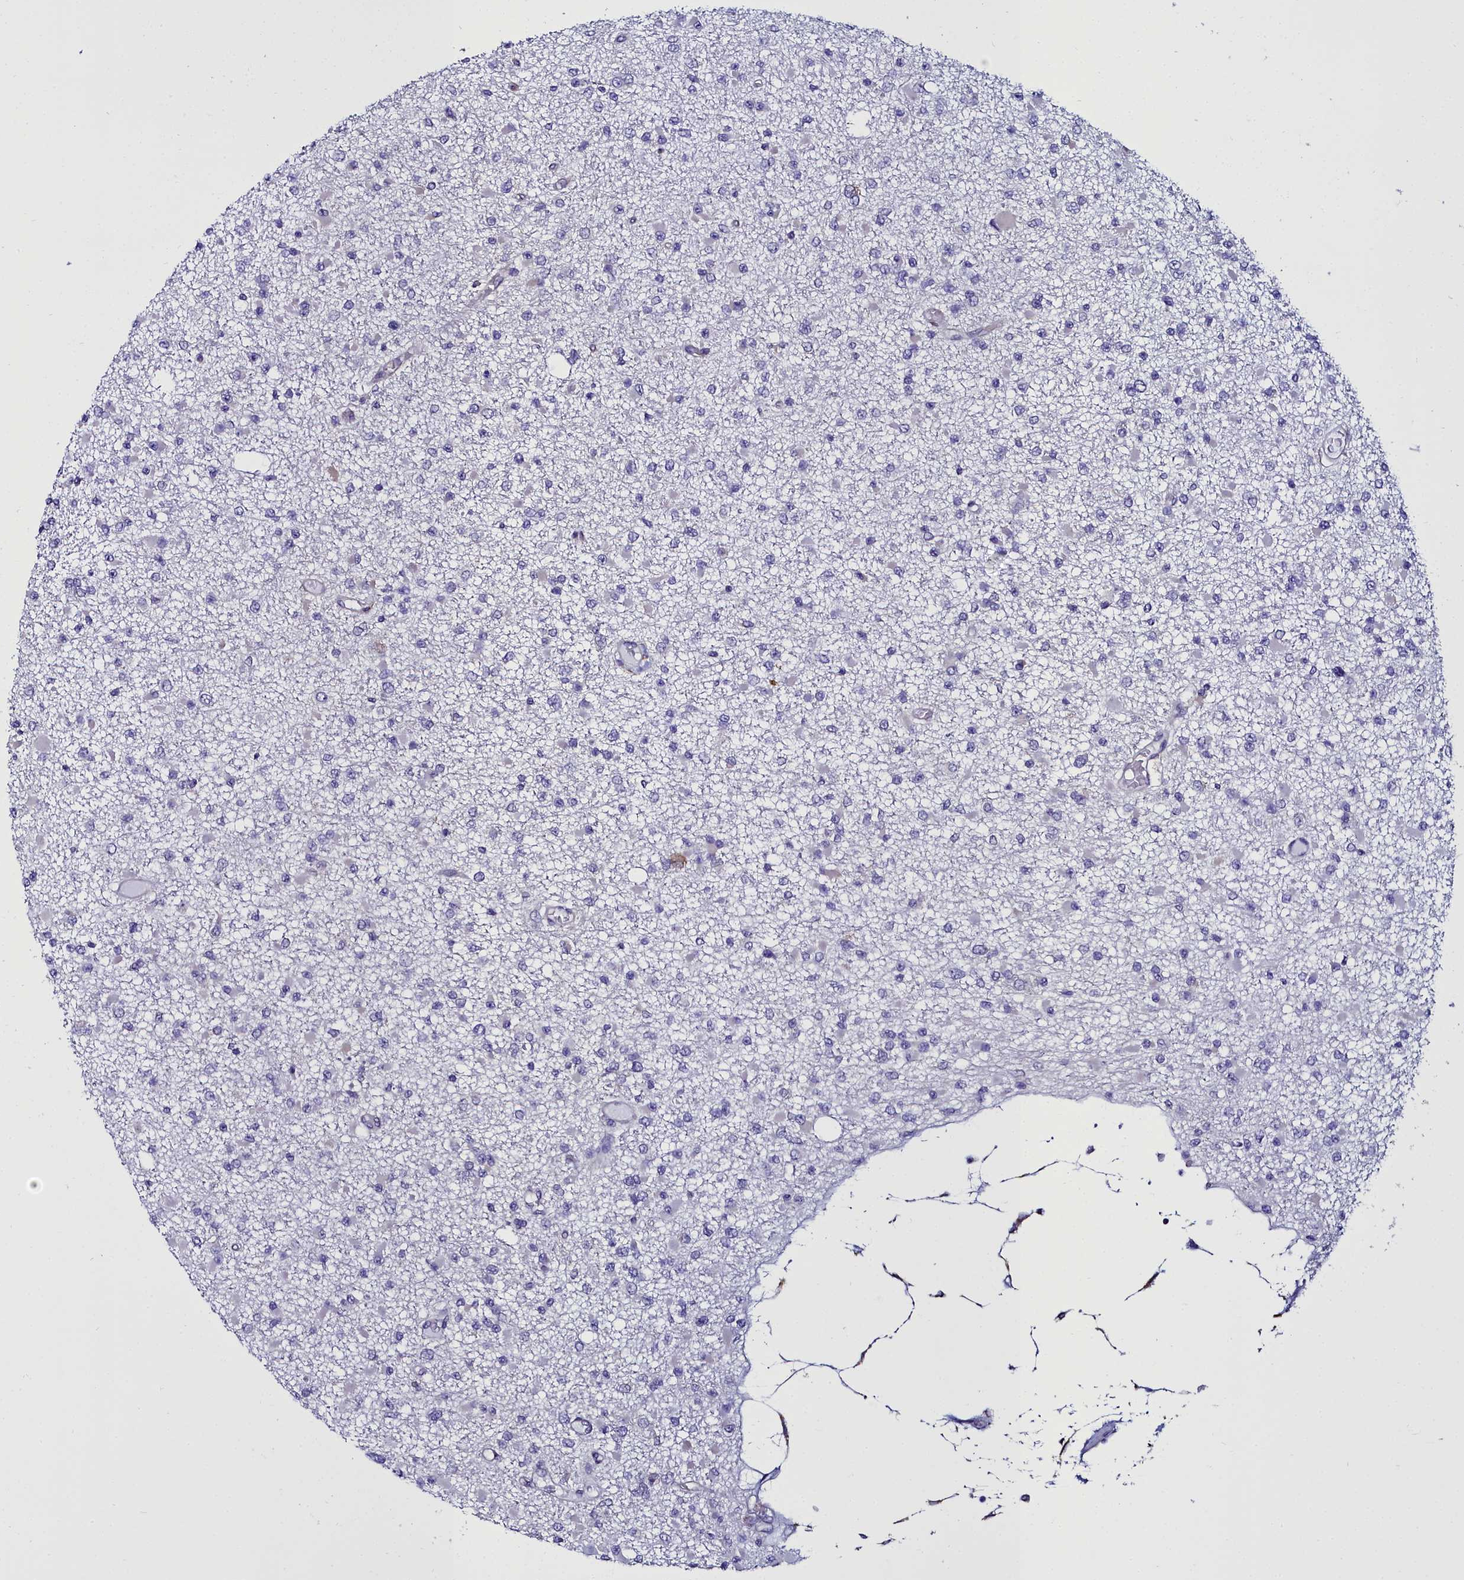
{"staining": {"intensity": "negative", "quantity": "none", "location": "none"}, "tissue": "glioma", "cell_type": "Tumor cells", "image_type": "cancer", "snomed": [{"axis": "morphology", "description": "Glioma, malignant, Low grade"}, {"axis": "topography", "description": "Brain"}], "caption": "A histopathology image of malignant glioma (low-grade) stained for a protein demonstrates no brown staining in tumor cells.", "gene": "TXNDC5", "patient": {"sex": "female", "age": 22}}